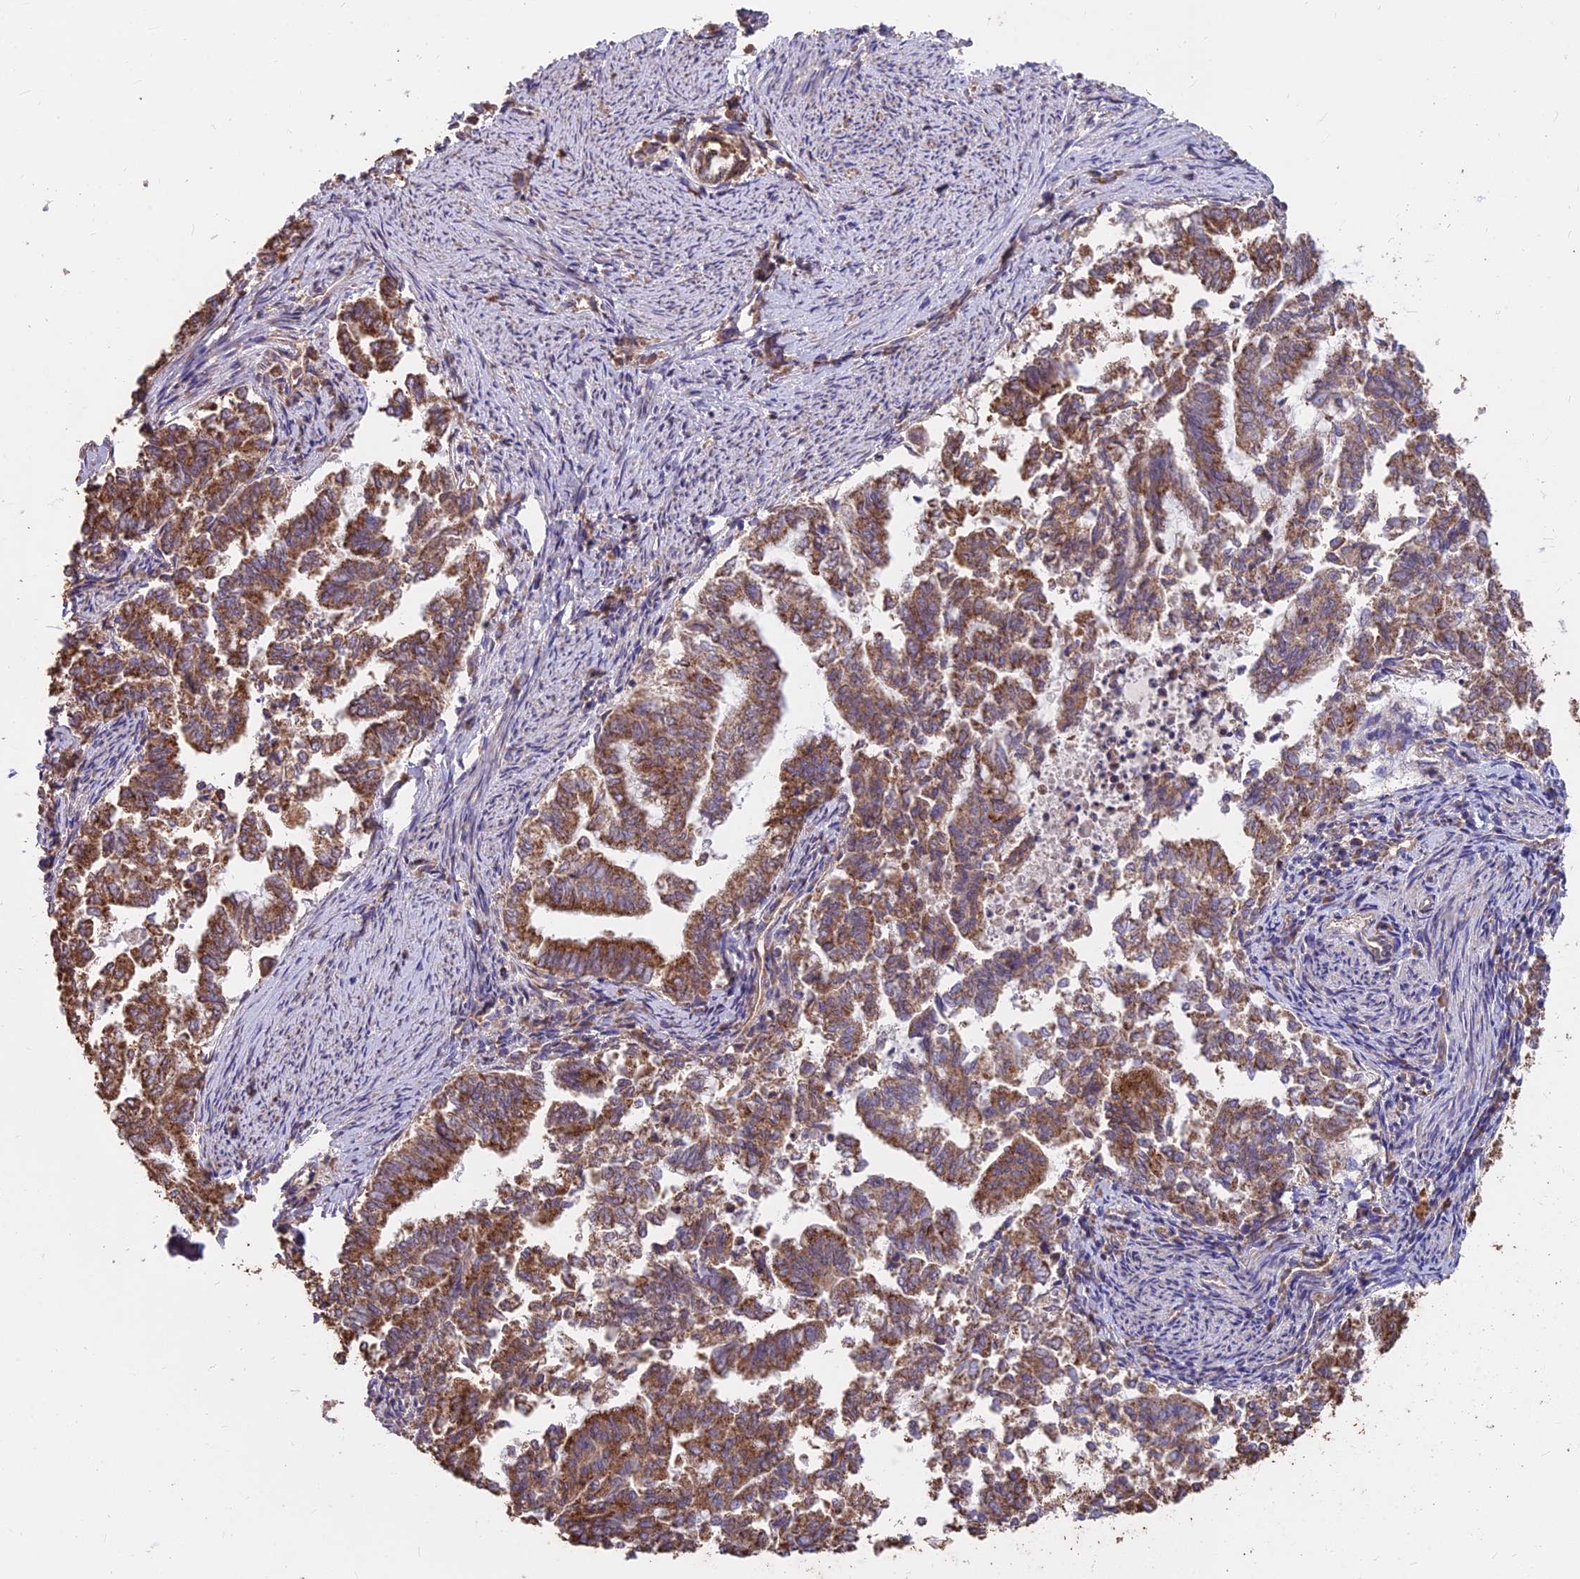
{"staining": {"intensity": "moderate", "quantity": ">75%", "location": "cytoplasmic/membranous"}, "tissue": "endometrial cancer", "cell_type": "Tumor cells", "image_type": "cancer", "snomed": [{"axis": "morphology", "description": "Adenocarcinoma, NOS"}, {"axis": "topography", "description": "Endometrium"}], "caption": "A high-resolution micrograph shows immunohistochemistry staining of endometrial cancer, which reveals moderate cytoplasmic/membranous expression in about >75% of tumor cells. (Brightfield microscopy of DAB IHC at high magnification).", "gene": "CEMIP2", "patient": {"sex": "female", "age": 79}}